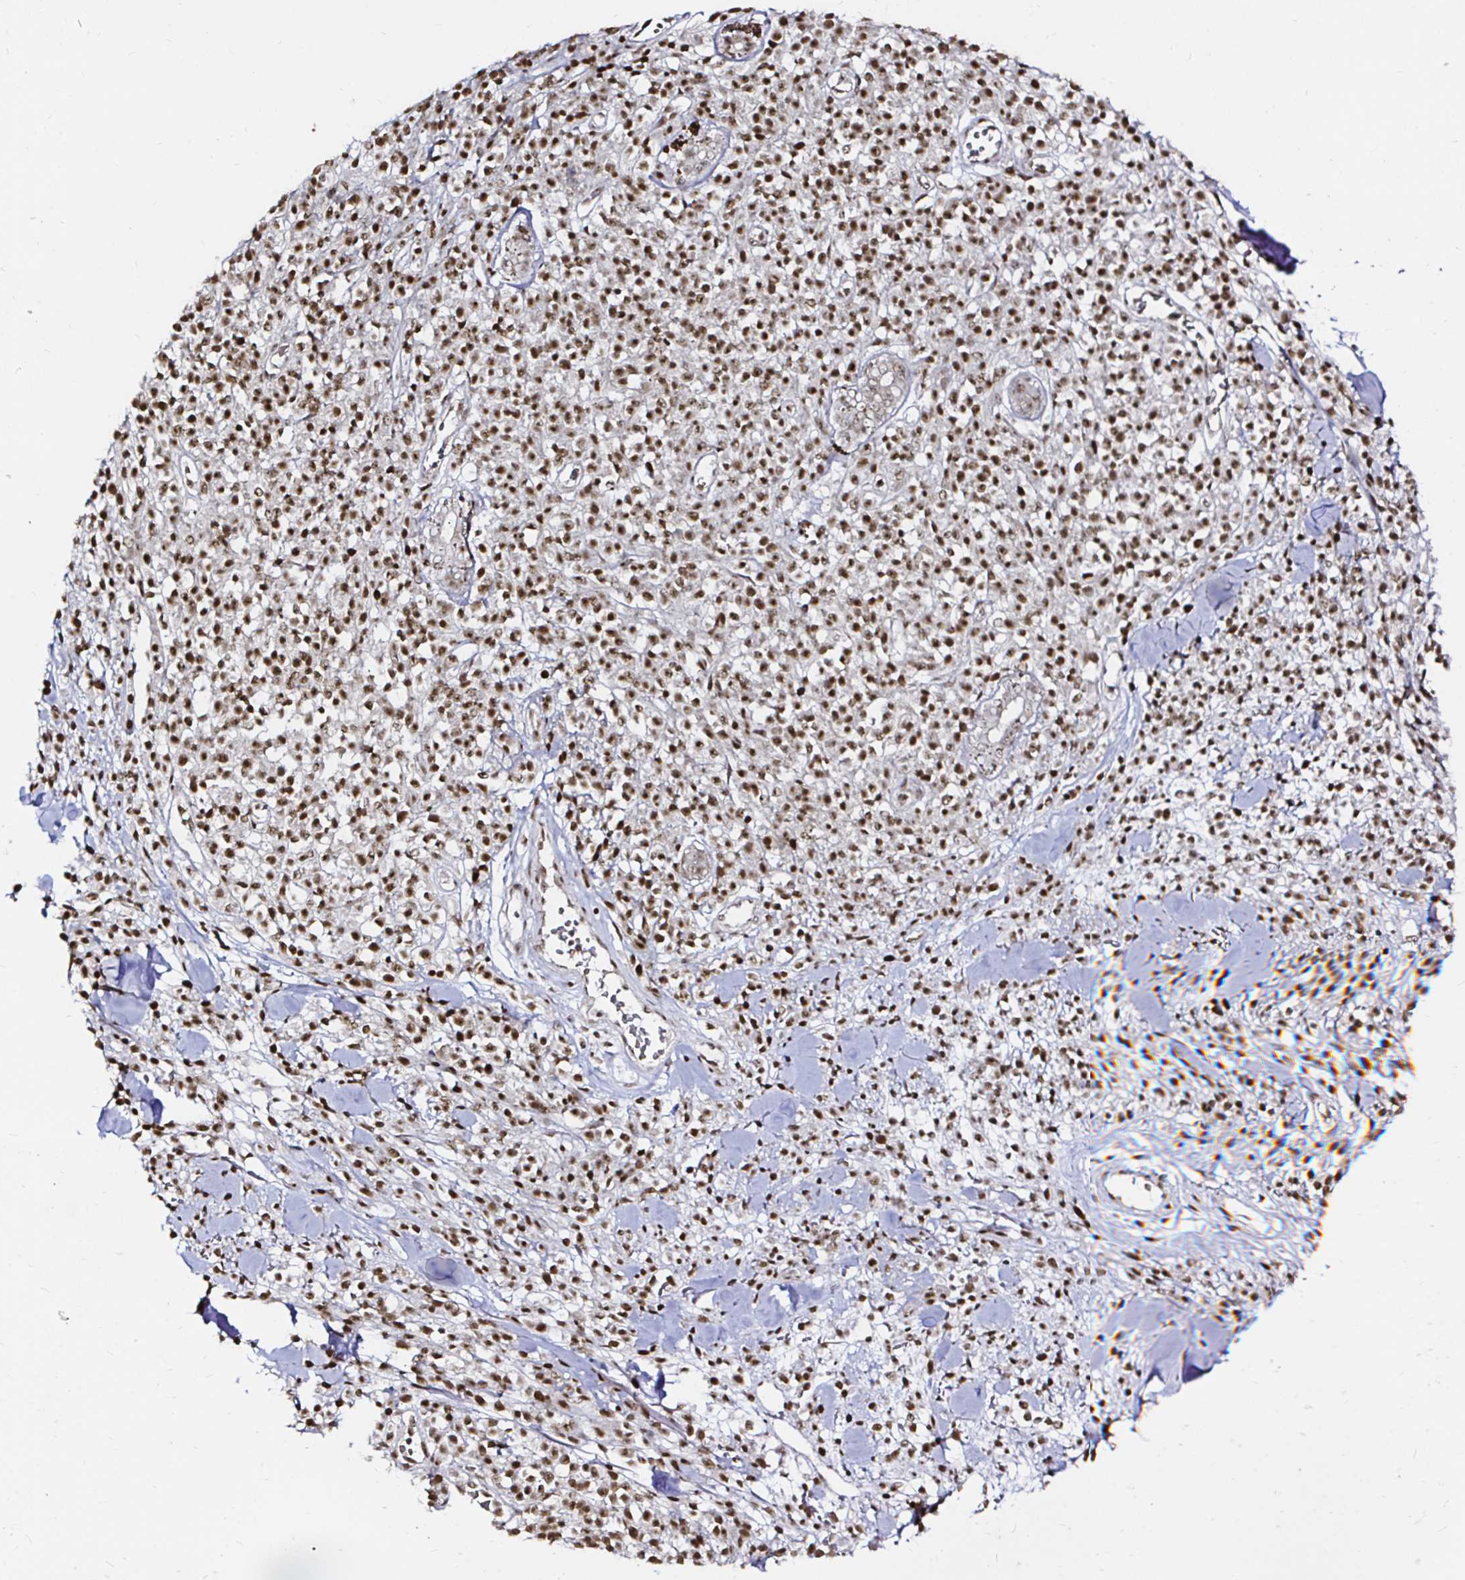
{"staining": {"intensity": "moderate", "quantity": ">75%", "location": "nuclear"}, "tissue": "melanoma", "cell_type": "Tumor cells", "image_type": "cancer", "snomed": [{"axis": "morphology", "description": "Malignant melanoma, NOS"}, {"axis": "topography", "description": "Skin"}, {"axis": "topography", "description": "Skin of trunk"}], "caption": "DAB immunohistochemical staining of human melanoma displays moderate nuclear protein expression in approximately >75% of tumor cells.", "gene": "SNRPC", "patient": {"sex": "male", "age": 74}}